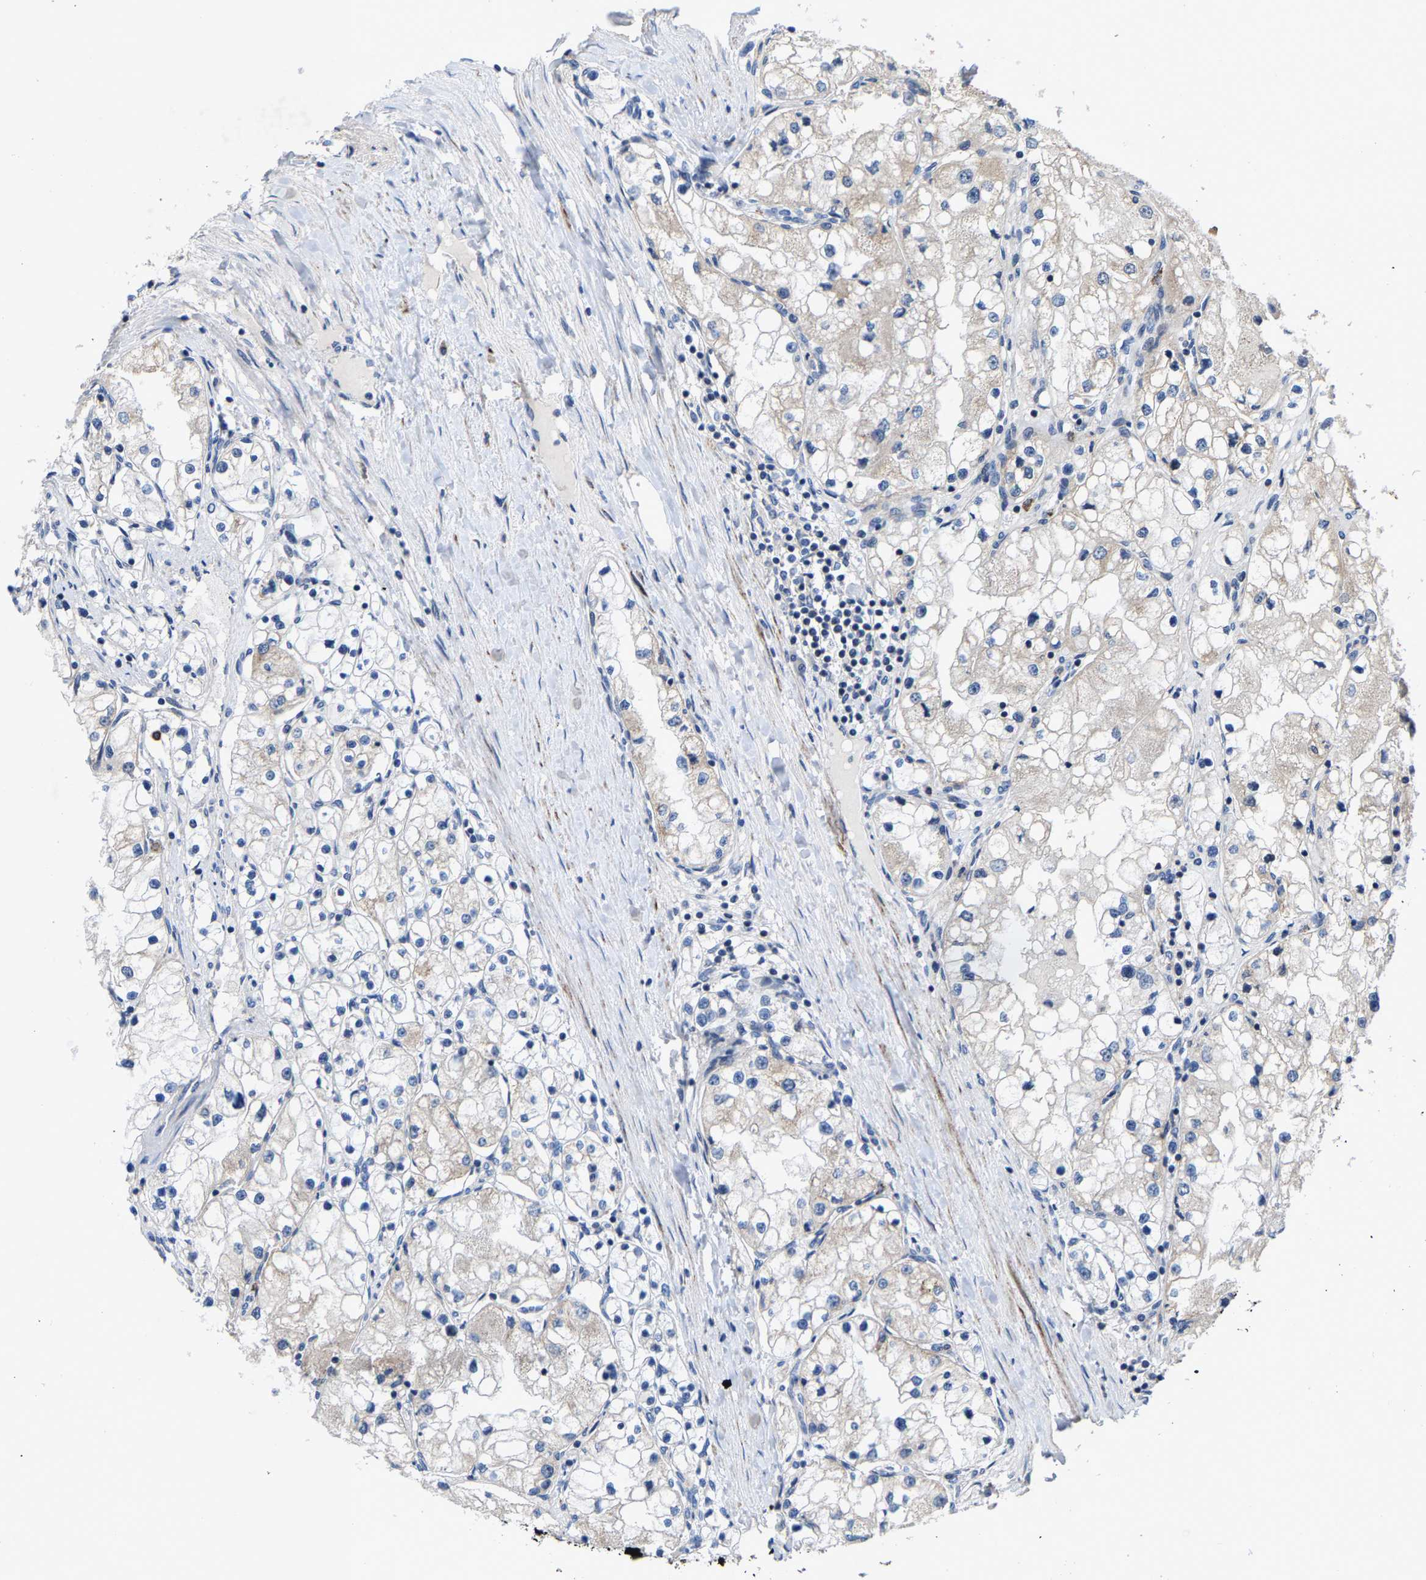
{"staining": {"intensity": "negative", "quantity": "none", "location": "none"}, "tissue": "renal cancer", "cell_type": "Tumor cells", "image_type": "cancer", "snomed": [{"axis": "morphology", "description": "Adenocarcinoma, NOS"}, {"axis": "topography", "description": "Kidney"}], "caption": "High magnification brightfield microscopy of renal adenocarcinoma stained with DAB (3,3'-diaminobenzidine) (brown) and counterstained with hematoxylin (blue): tumor cells show no significant staining.", "gene": "TDRKH", "patient": {"sex": "male", "age": 68}}